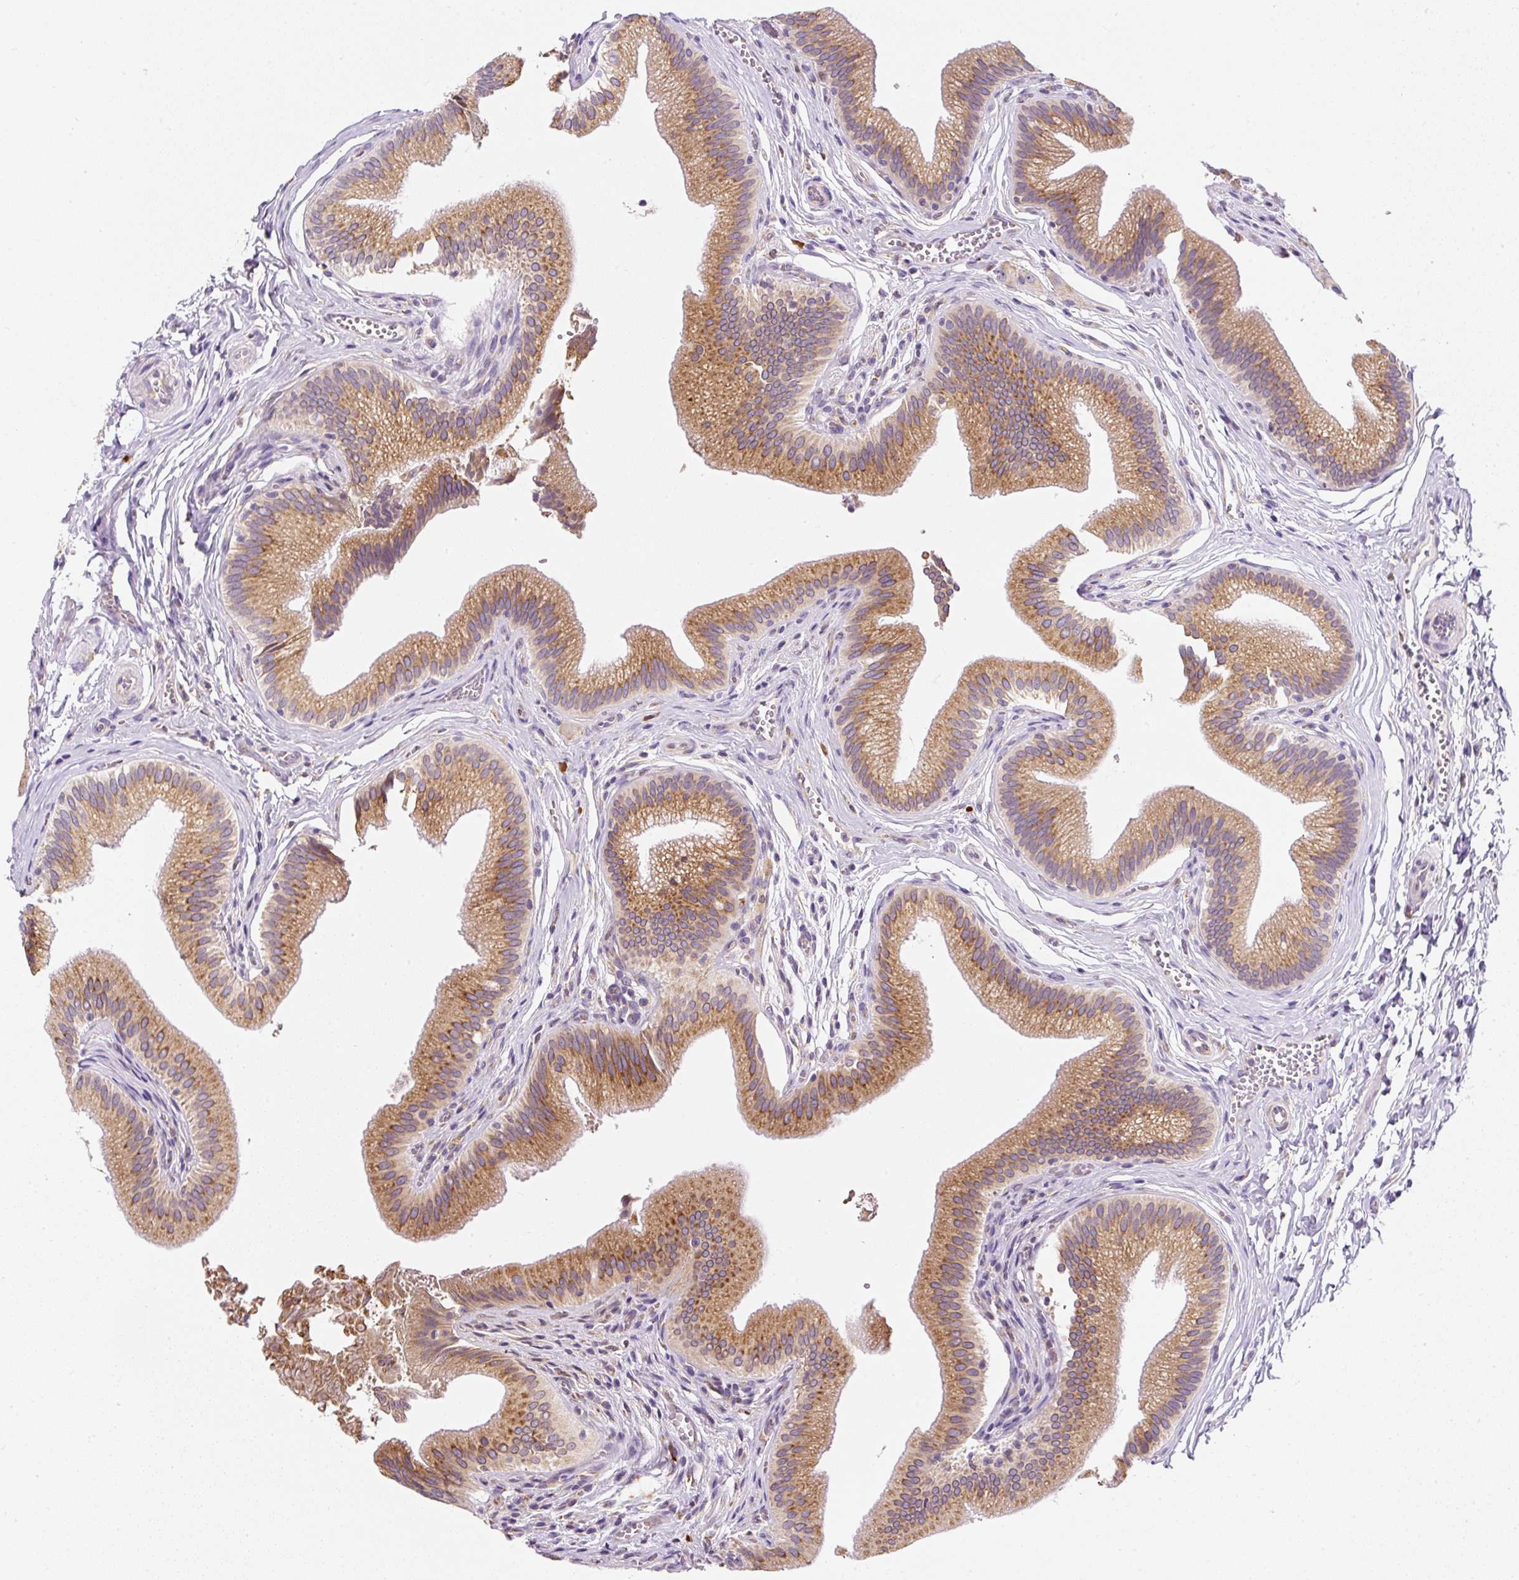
{"staining": {"intensity": "moderate", "quantity": ">75%", "location": "cytoplasmic/membranous"}, "tissue": "gallbladder", "cell_type": "Glandular cells", "image_type": "normal", "snomed": [{"axis": "morphology", "description": "Normal tissue, NOS"}, {"axis": "topography", "description": "Gallbladder"}], "caption": "Immunohistochemistry (IHC) histopathology image of benign gallbladder: gallbladder stained using immunohistochemistry (IHC) shows medium levels of moderate protein expression localized specifically in the cytoplasmic/membranous of glandular cells, appearing as a cytoplasmic/membranous brown color.", "gene": "DDOST", "patient": {"sex": "male", "age": 17}}